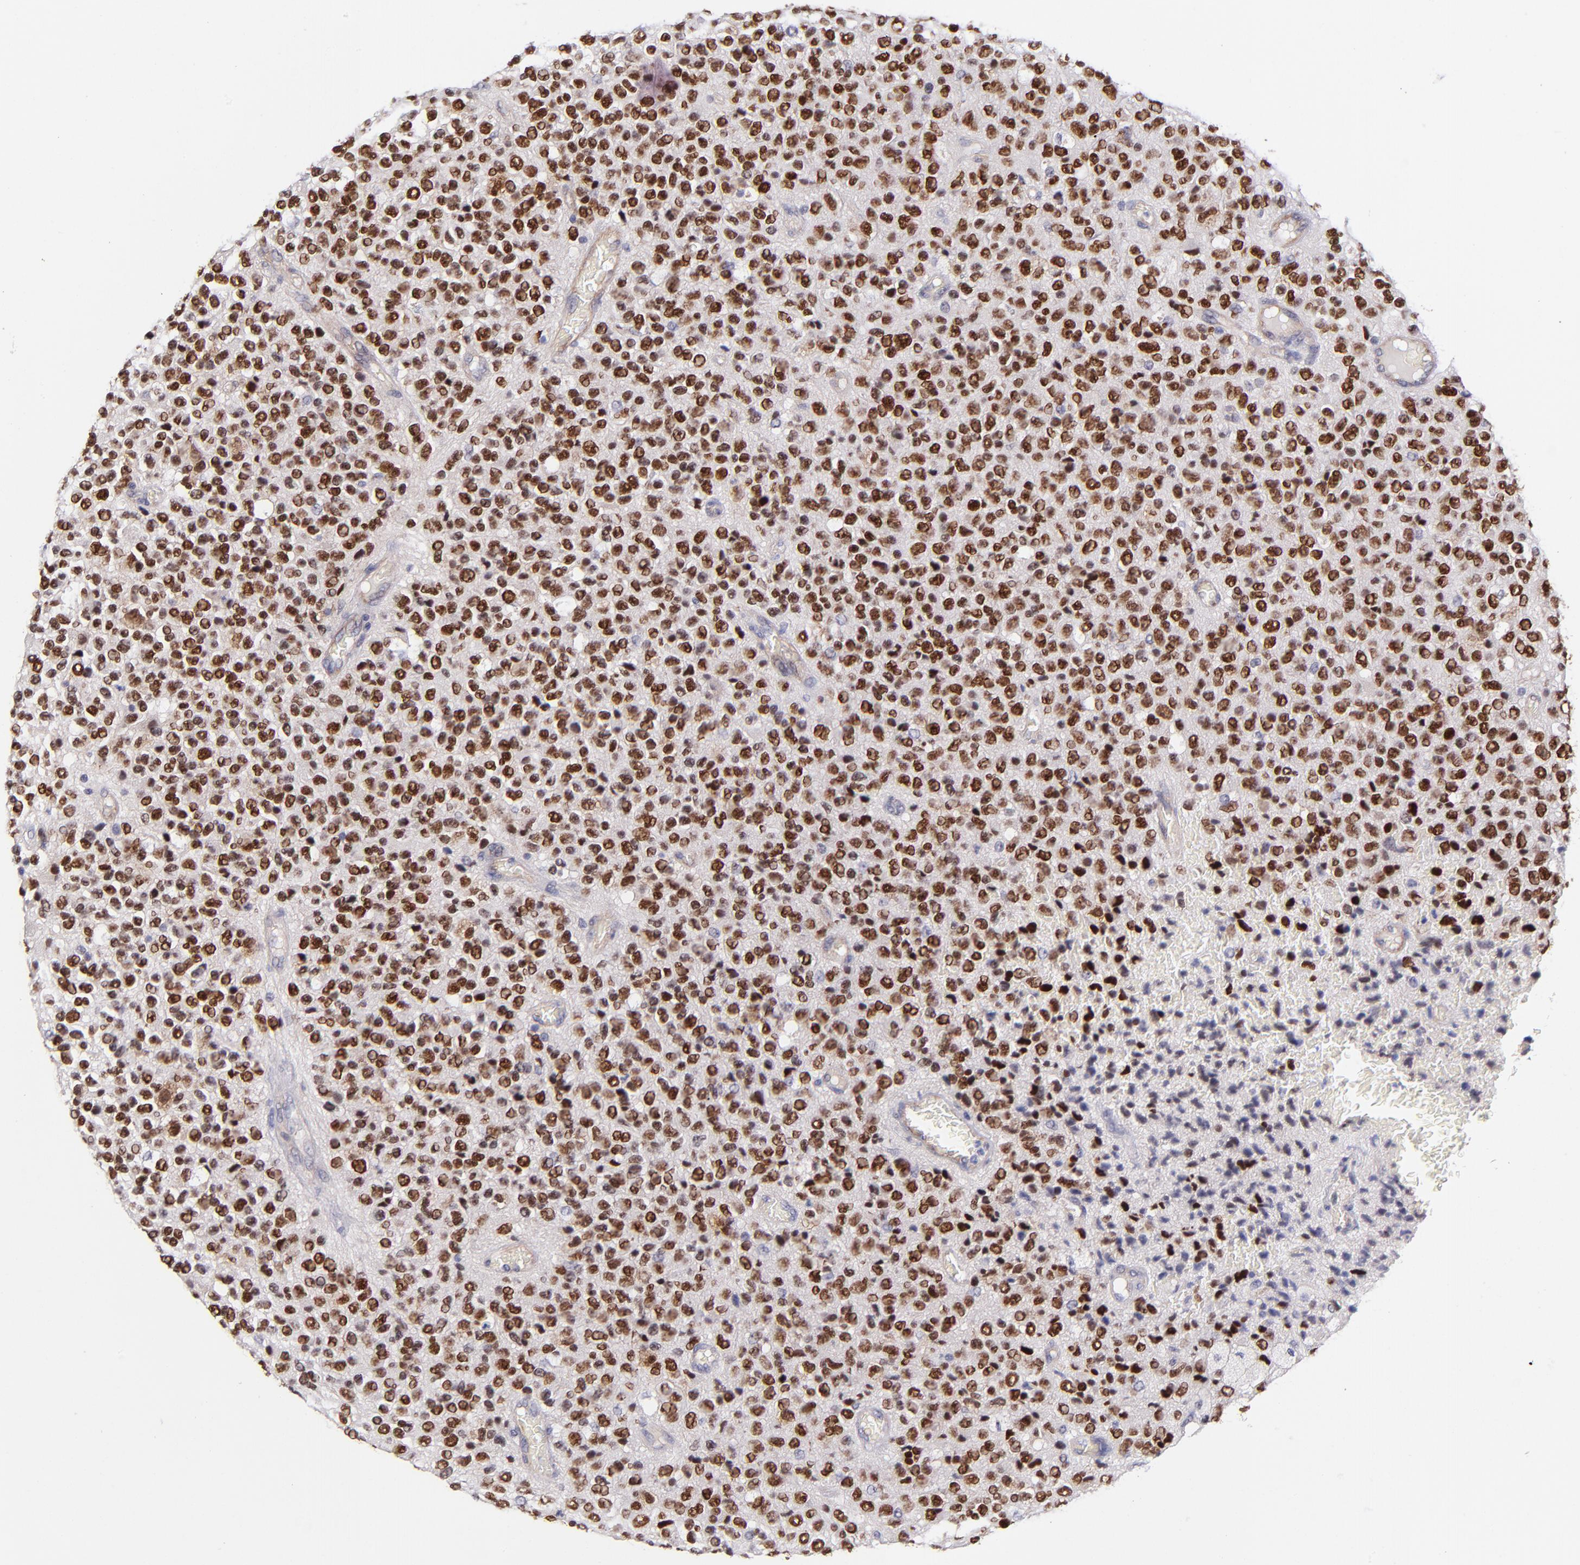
{"staining": {"intensity": "strong", "quantity": ">75%", "location": "nuclear"}, "tissue": "glioma", "cell_type": "Tumor cells", "image_type": "cancer", "snomed": [{"axis": "morphology", "description": "Glioma, malignant, High grade"}, {"axis": "topography", "description": "pancreas cauda"}], "caption": "High-grade glioma (malignant) stained with DAB immunohistochemistry displays high levels of strong nuclear expression in about >75% of tumor cells.", "gene": "SOX6", "patient": {"sex": "male", "age": 60}}